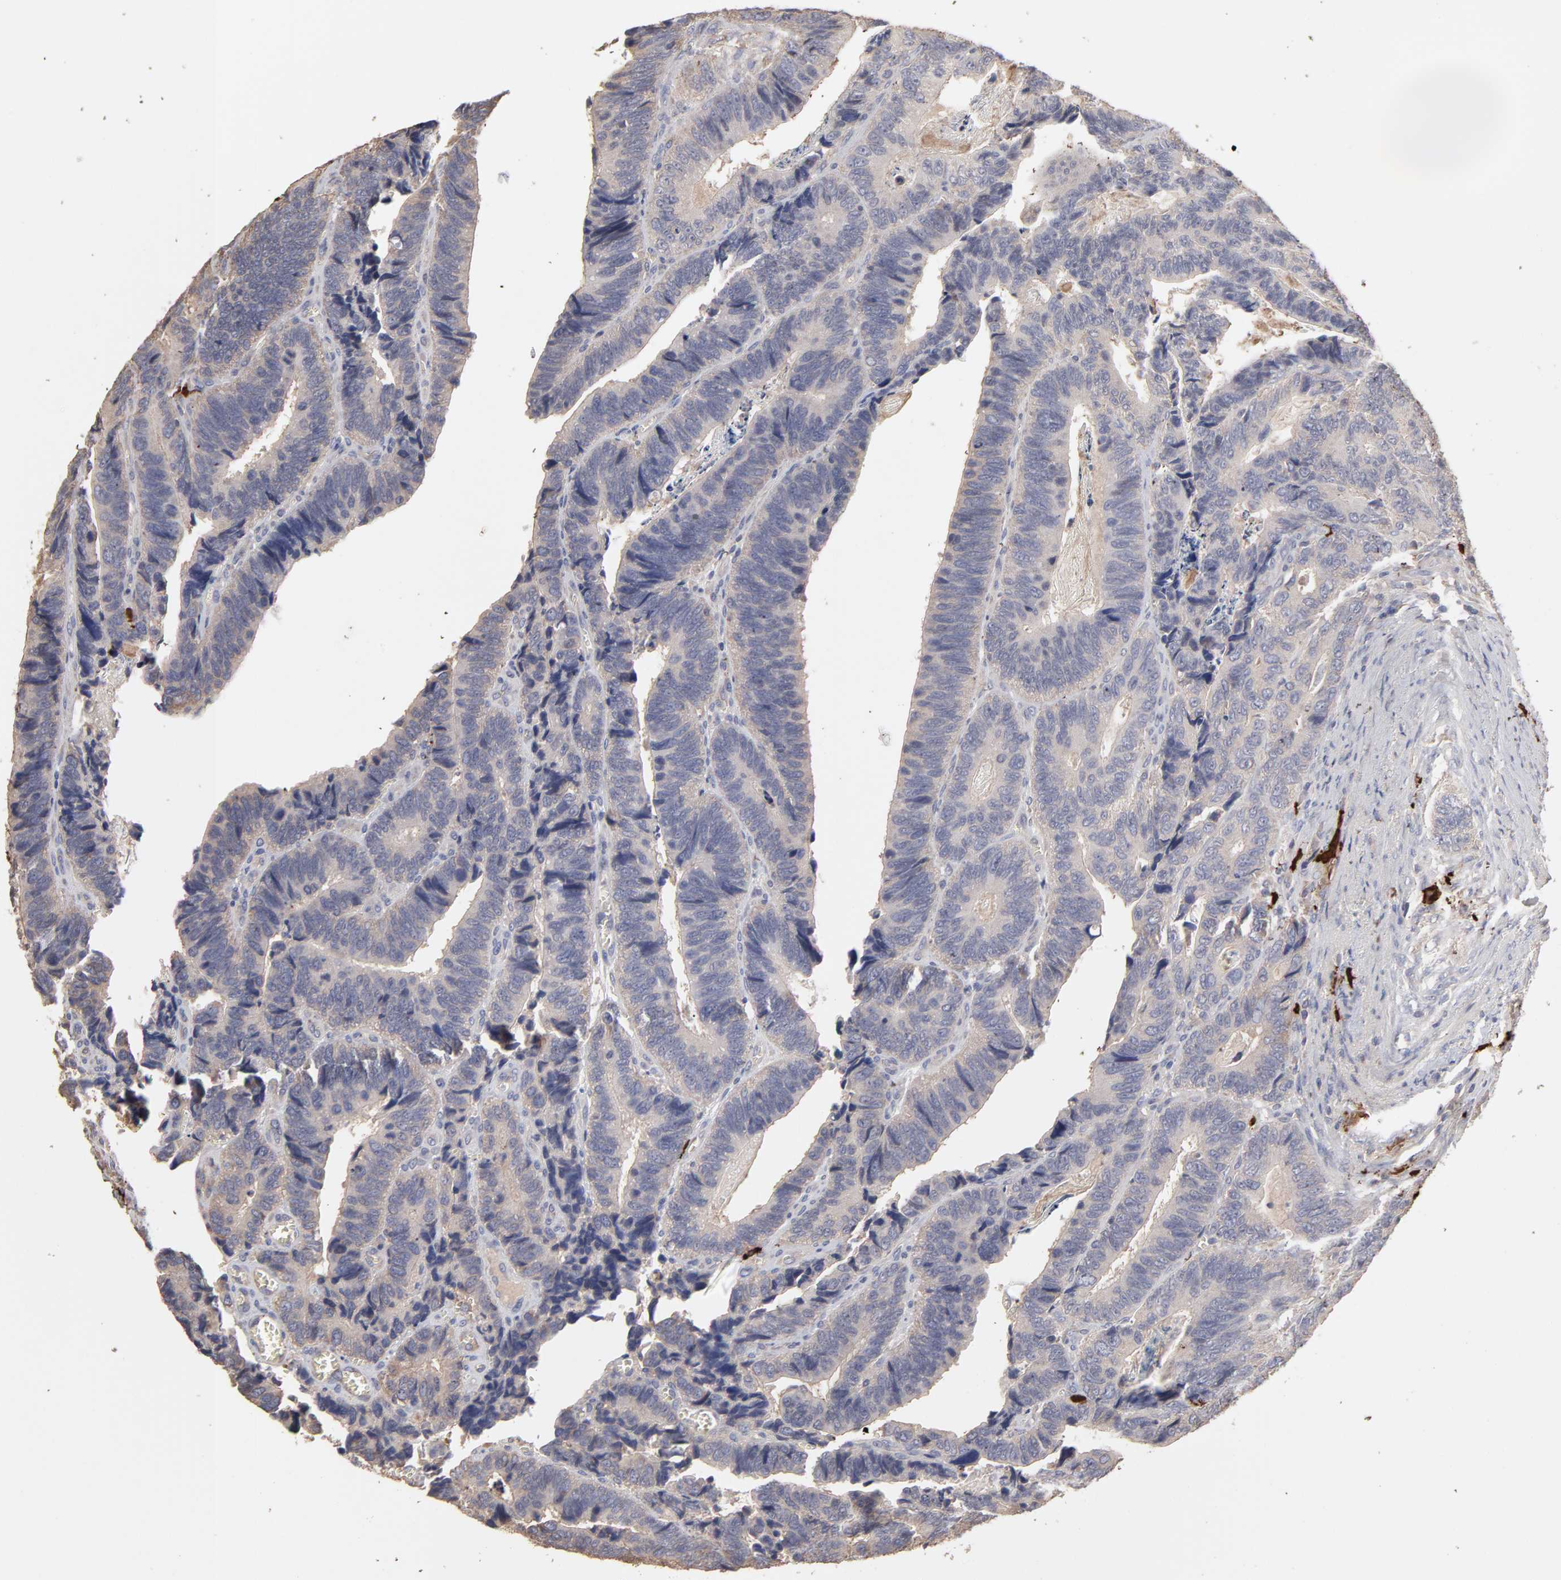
{"staining": {"intensity": "weak", "quantity": ">75%", "location": "cytoplasmic/membranous"}, "tissue": "colorectal cancer", "cell_type": "Tumor cells", "image_type": "cancer", "snomed": [{"axis": "morphology", "description": "Adenocarcinoma, NOS"}, {"axis": "topography", "description": "Colon"}], "caption": "Colorectal cancer (adenocarcinoma) stained with a protein marker reveals weak staining in tumor cells.", "gene": "TANGO2", "patient": {"sex": "male", "age": 72}}